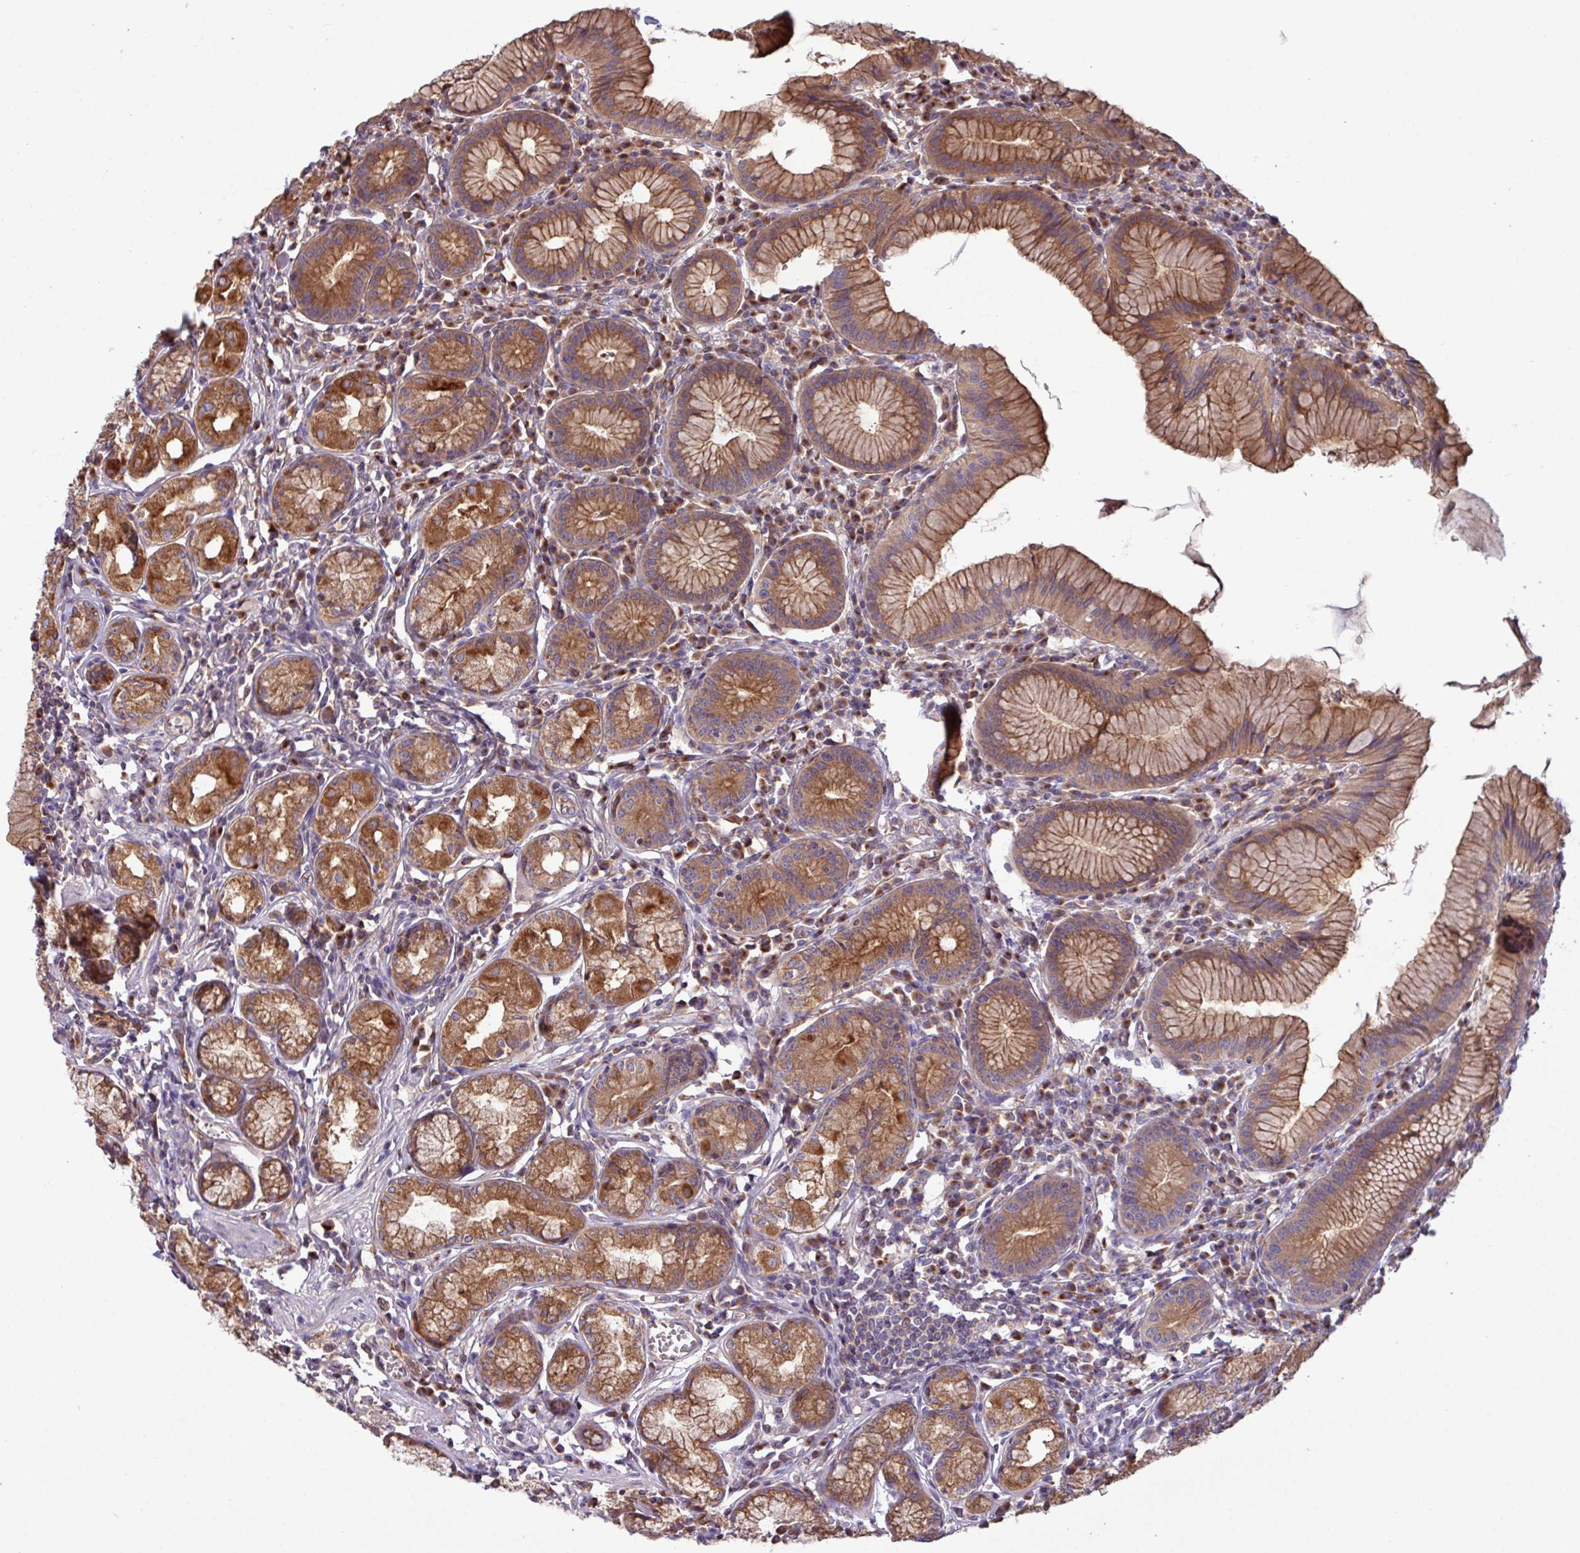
{"staining": {"intensity": "strong", "quantity": ">75%", "location": "cytoplasmic/membranous"}, "tissue": "stomach", "cell_type": "Glandular cells", "image_type": "normal", "snomed": [{"axis": "morphology", "description": "Normal tissue, NOS"}, {"axis": "topography", "description": "Stomach"}], "caption": "The immunohistochemical stain shows strong cytoplasmic/membranous expression in glandular cells of unremarkable stomach. The staining was performed using DAB (3,3'-diaminobenzidine), with brown indicating positive protein expression. Nuclei are stained blue with hematoxylin.", "gene": "RAB19", "patient": {"sex": "male", "age": 55}}